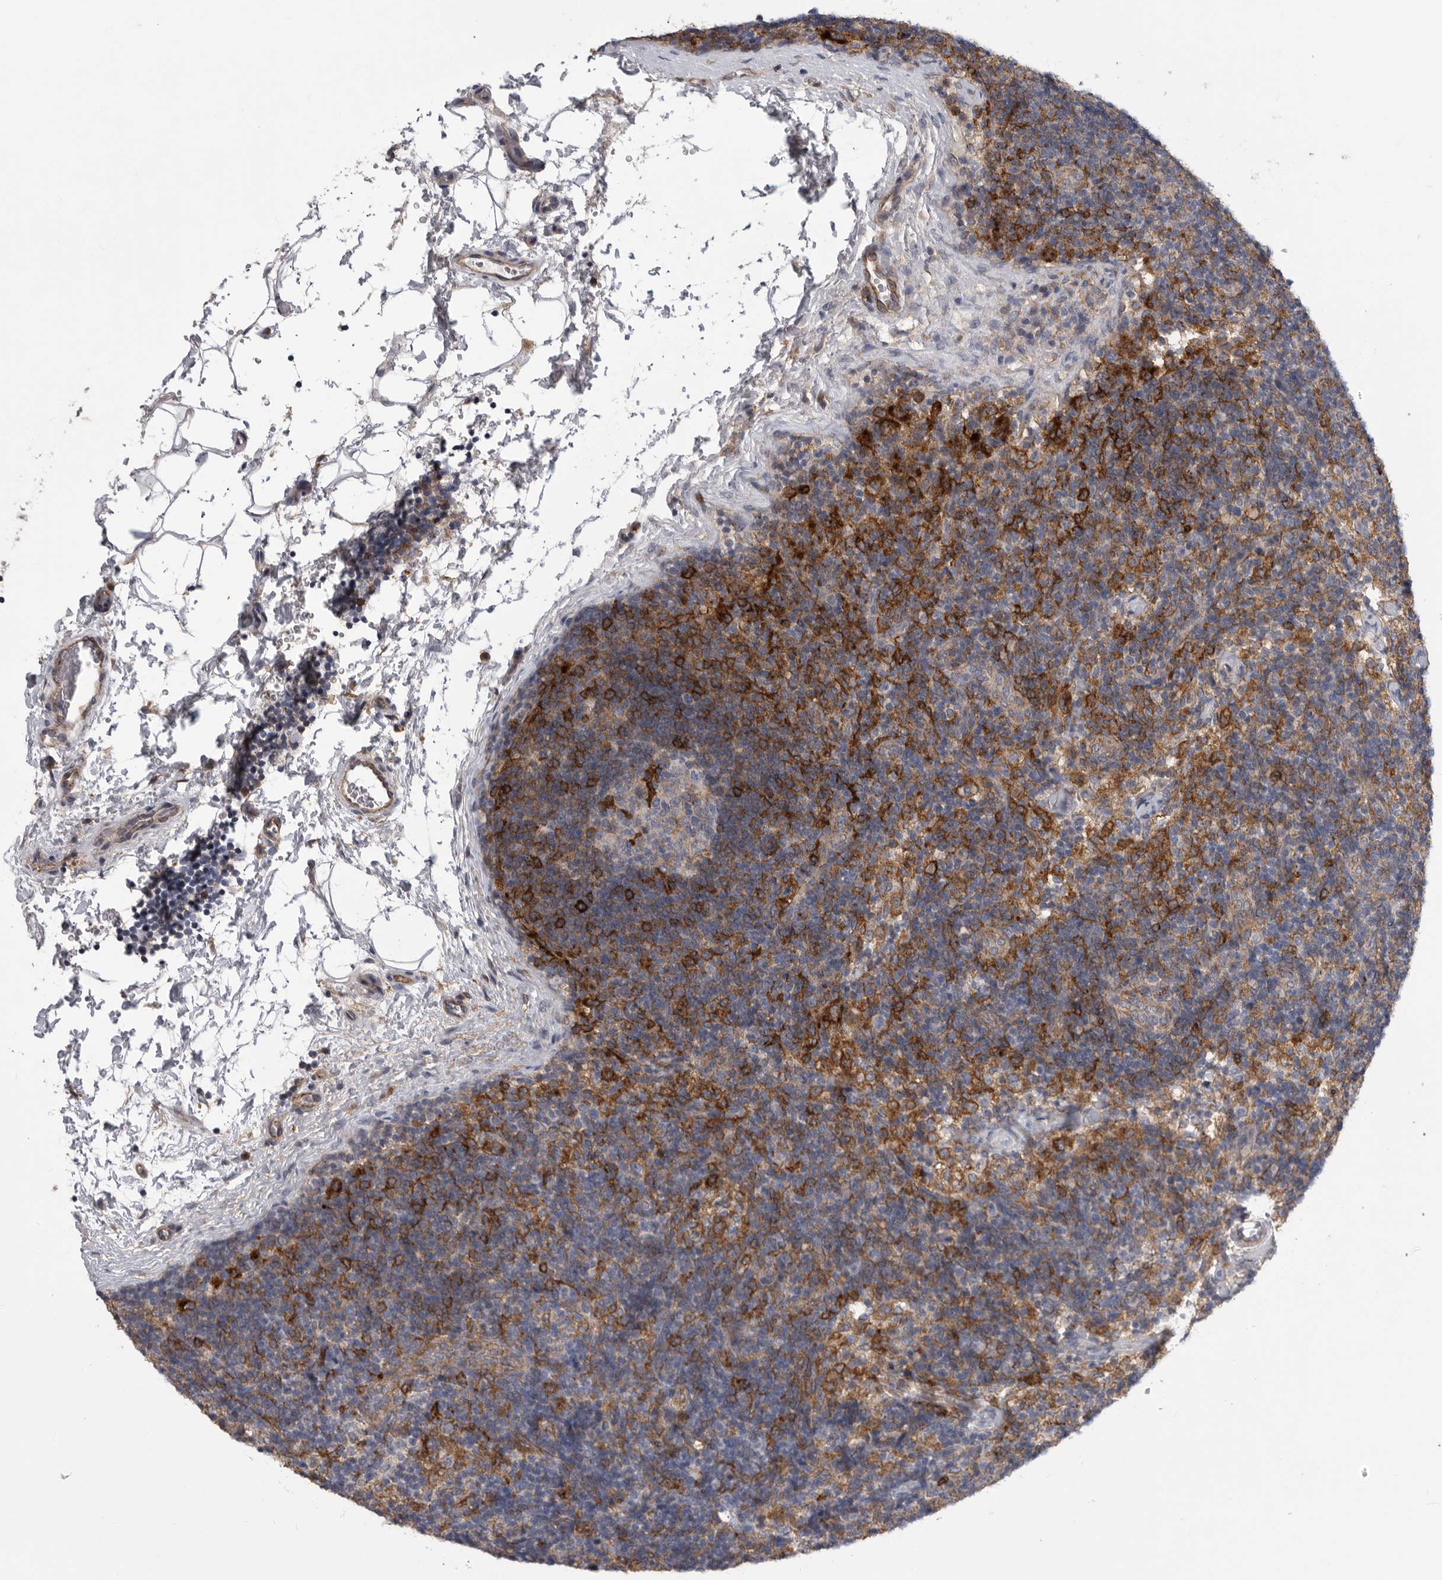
{"staining": {"intensity": "negative", "quantity": "none", "location": "none"}, "tissue": "lymph node", "cell_type": "Germinal center cells", "image_type": "normal", "snomed": [{"axis": "morphology", "description": "Normal tissue, NOS"}, {"axis": "topography", "description": "Lymph node"}], "caption": "This is a histopathology image of immunohistochemistry (IHC) staining of unremarkable lymph node, which shows no staining in germinal center cells. (IHC, brightfield microscopy, high magnification).", "gene": "SIGLEC10", "patient": {"sex": "female", "age": 22}}